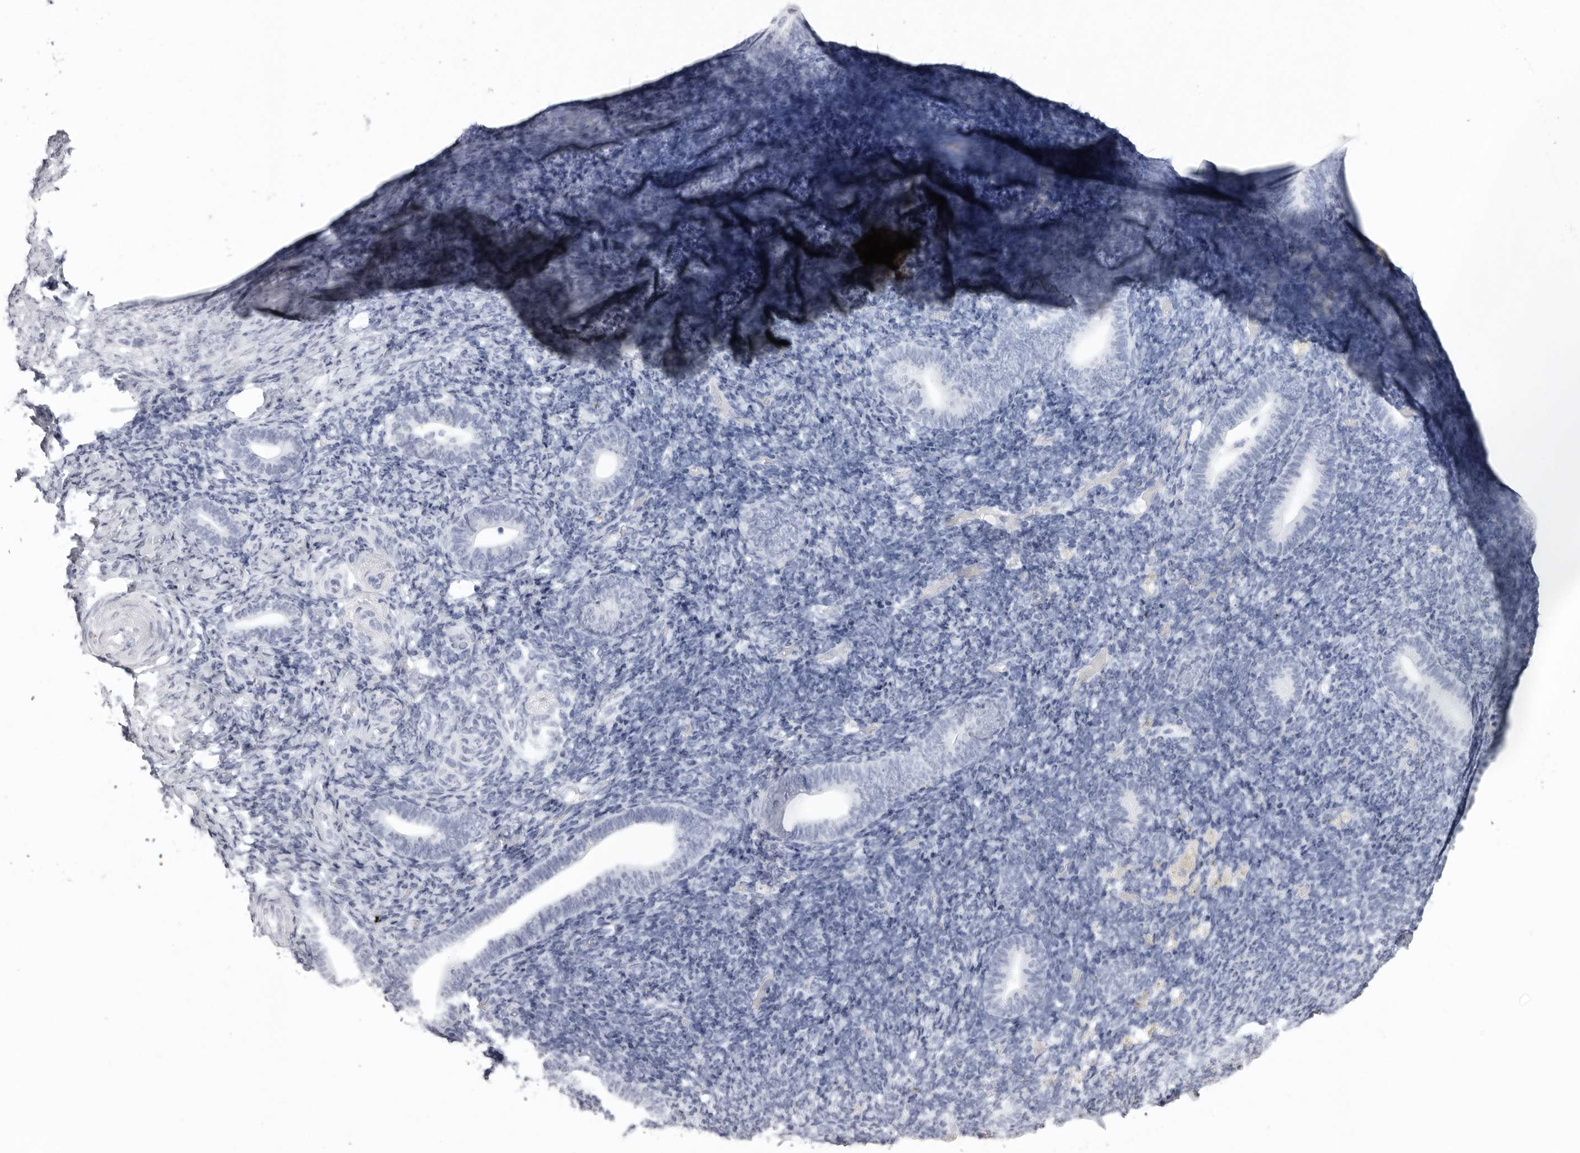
{"staining": {"intensity": "negative", "quantity": "none", "location": "none"}, "tissue": "endometrium", "cell_type": "Cells in endometrial stroma", "image_type": "normal", "snomed": [{"axis": "morphology", "description": "Normal tissue, NOS"}, {"axis": "topography", "description": "Endometrium"}], "caption": "This is an IHC micrograph of normal human endometrium. There is no staining in cells in endometrial stroma.", "gene": "KLK9", "patient": {"sex": "female", "age": 51}}